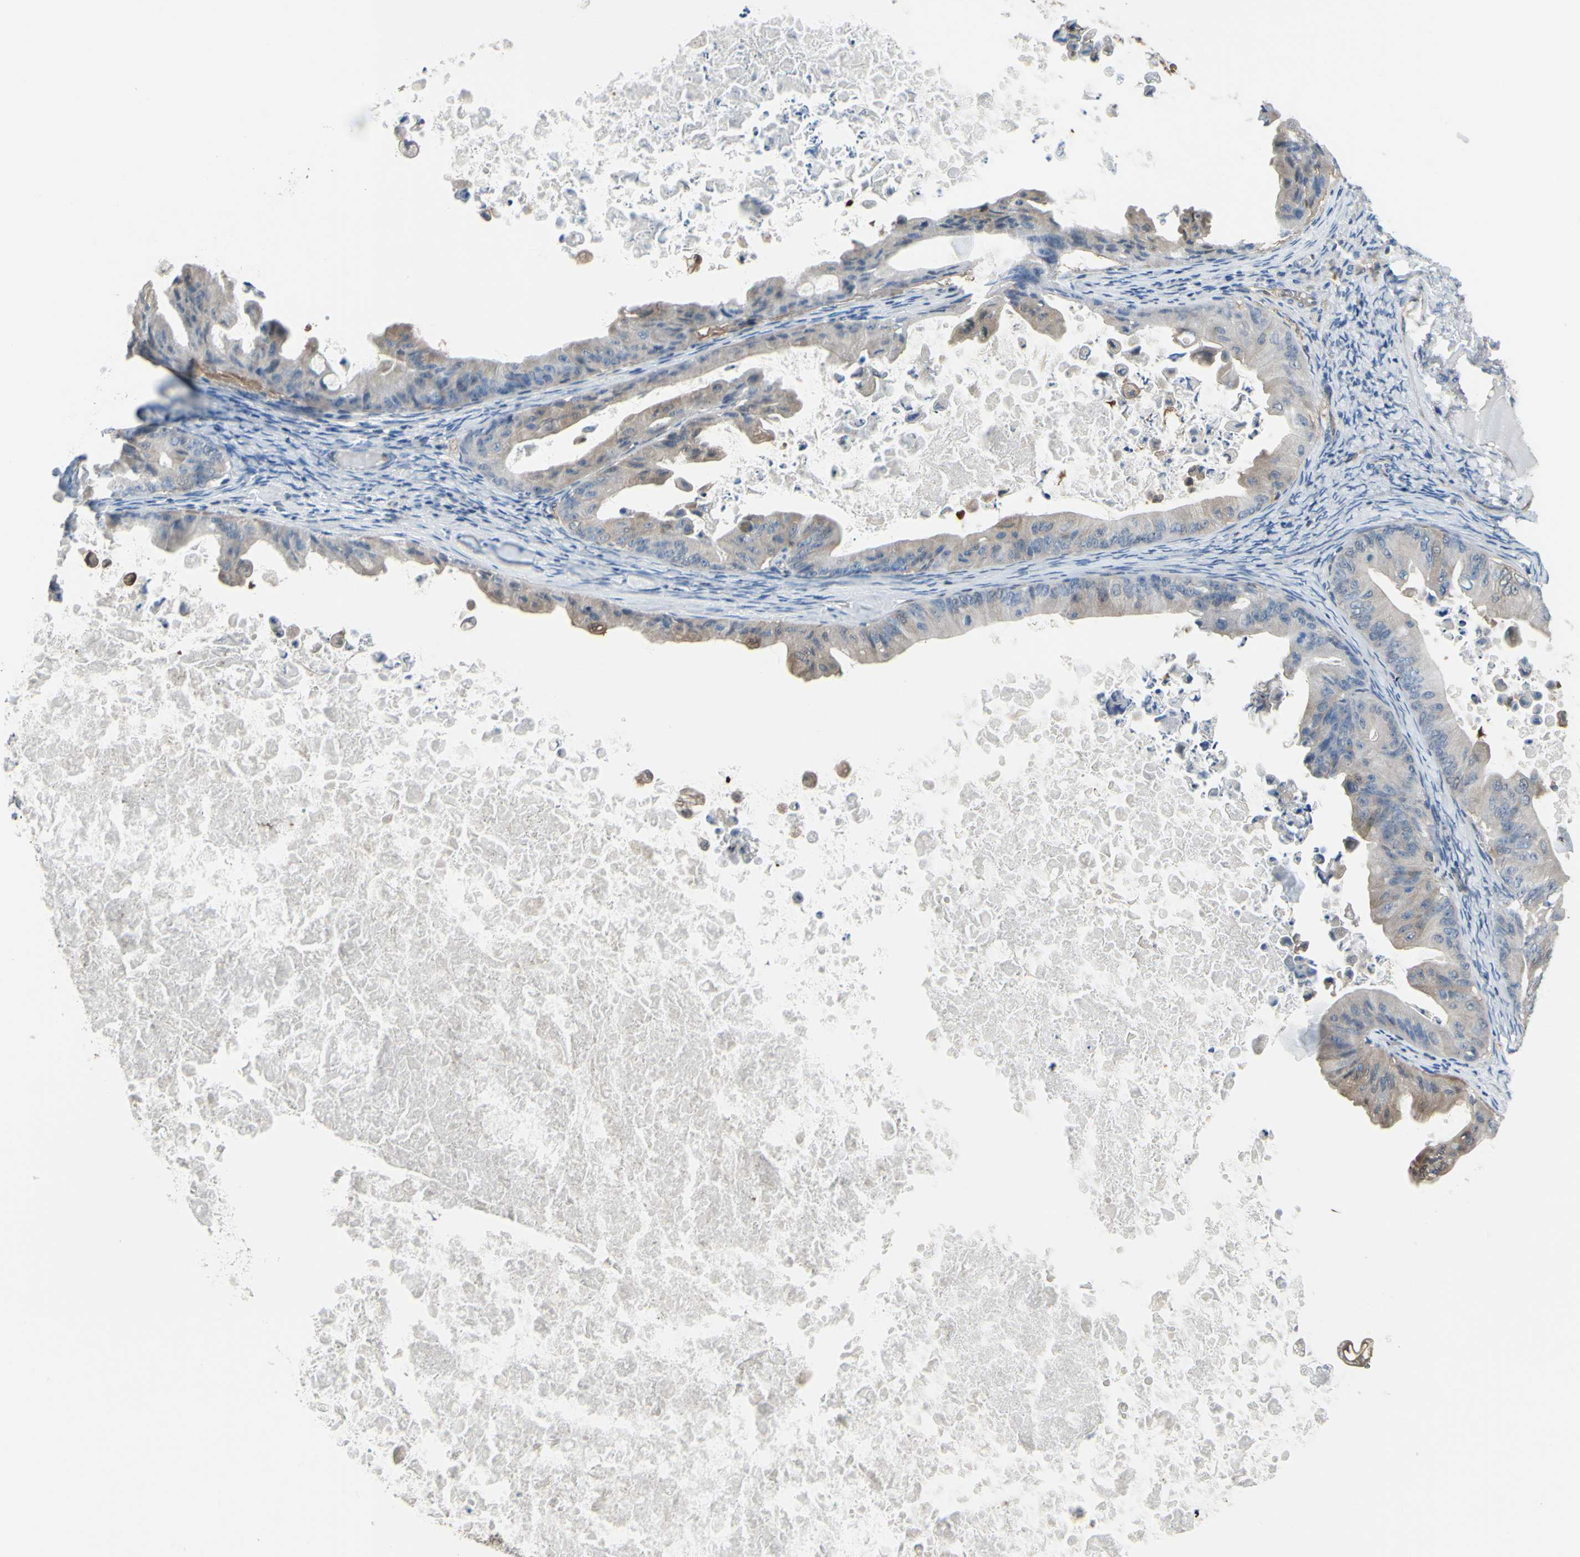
{"staining": {"intensity": "weak", "quantity": "25%-75%", "location": "cytoplasmic/membranous"}, "tissue": "ovarian cancer", "cell_type": "Tumor cells", "image_type": "cancer", "snomed": [{"axis": "morphology", "description": "Cystadenocarcinoma, mucinous, NOS"}, {"axis": "topography", "description": "Ovary"}], "caption": "Immunohistochemistry staining of mucinous cystadenocarcinoma (ovarian), which demonstrates low levels of weak cytoplasmic/membranous positivity in approximately 25%-75% of tumor cells indicating weak cytoplasmic/membranous protein staining. The staining was performed using DAB (3,3'-diaminobenzidine) (brown) for protein detection and nuclei were counterstained in hematoxylin (blue).", "gene": "UPK3B", "patient": {"sex": "female", "age": 37}}